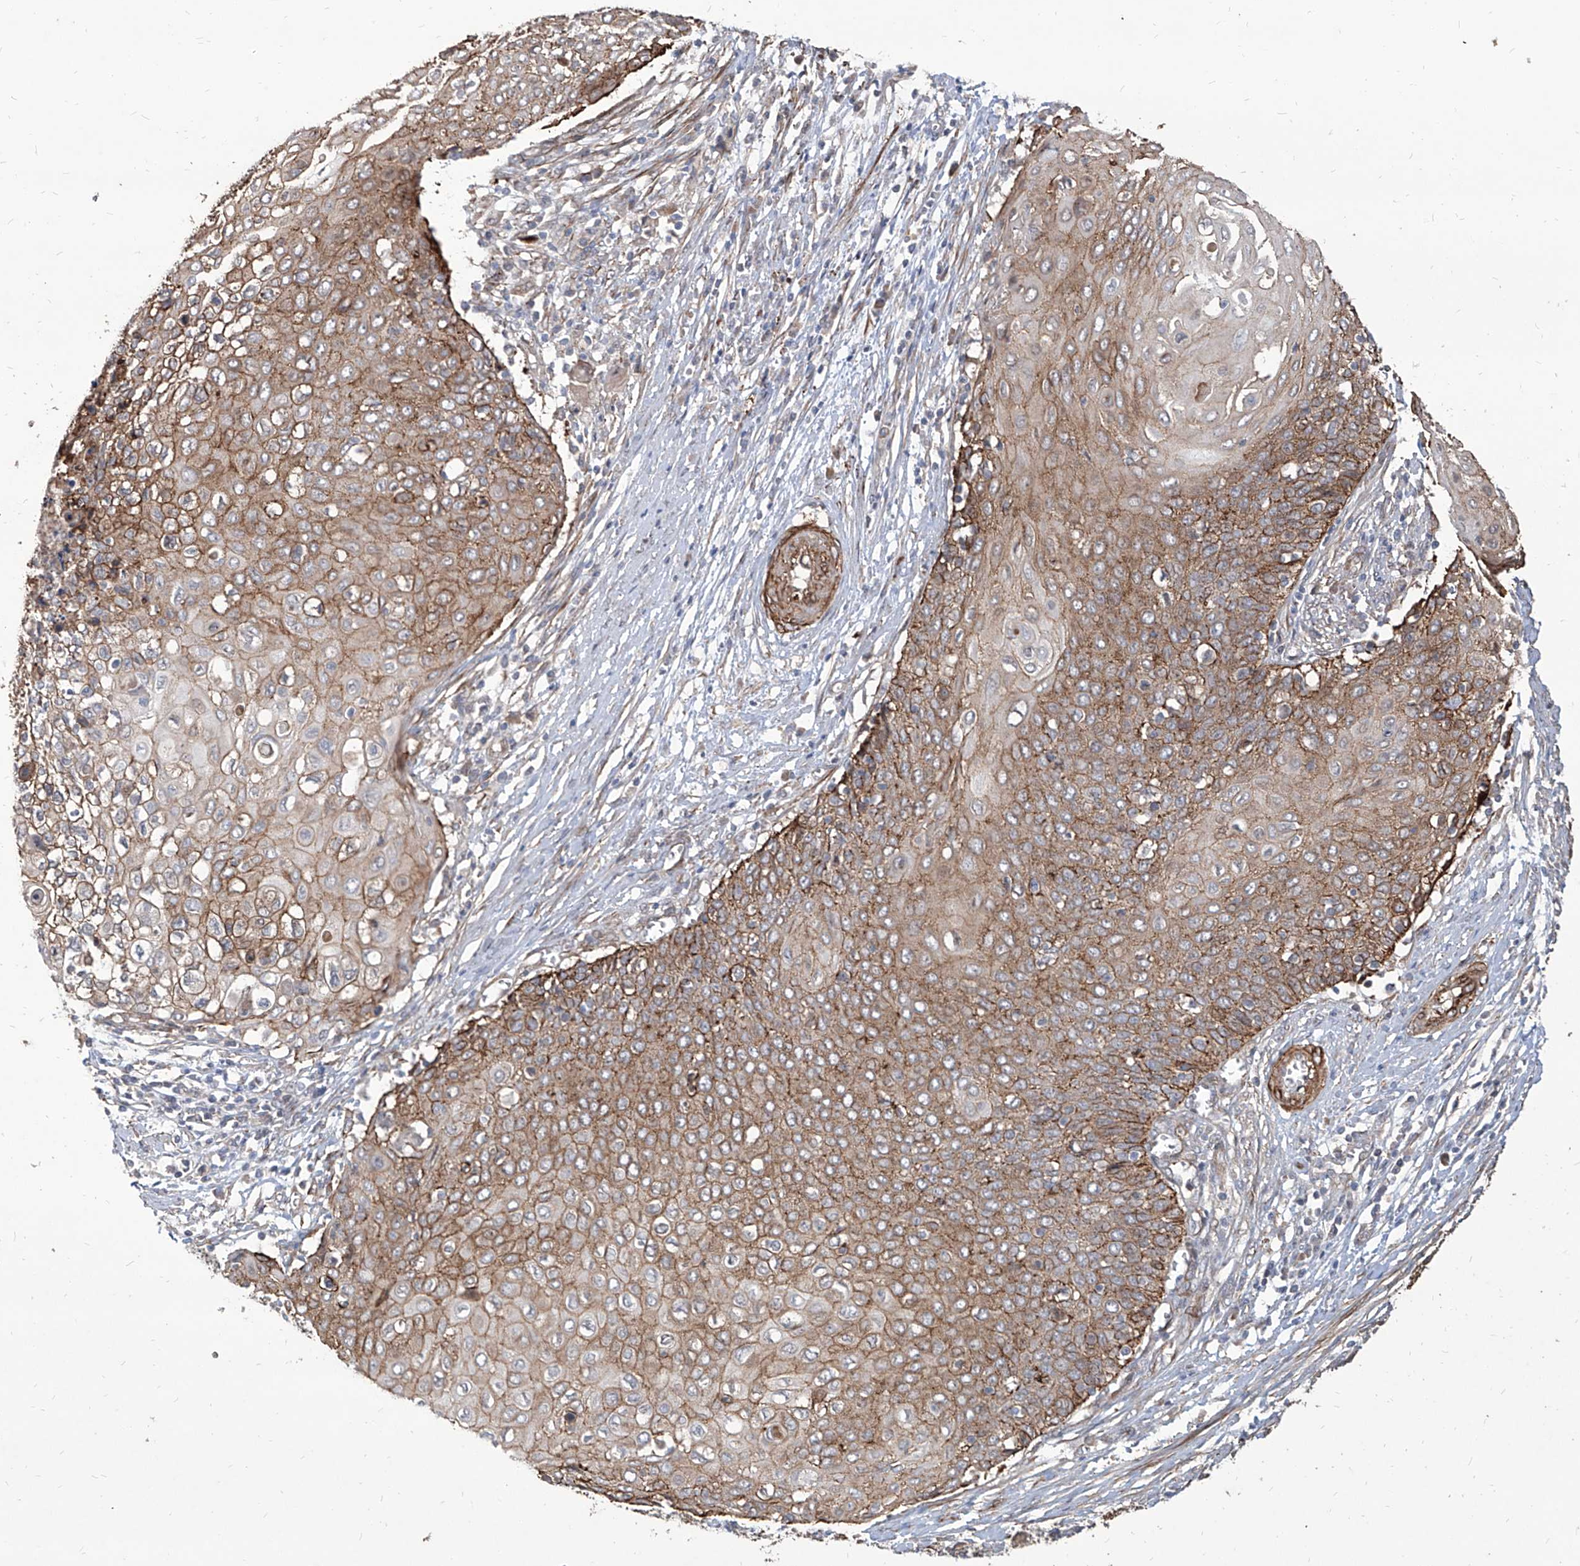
{"staining": {"intensity": "moderate", "quantity": ">75%", "location": "cytoplasmic/membranous"}, "tissue": "cervical cancer", "cell_type": "Tumor cells", "image_type": "cancer", "snomed": [{"axis": "morphology", "description": "Squamous cell carcinoma, NOS"}, {"axis": "topography", "description": "Cervix"}], "caption": "Moderate cytoplasmic/membranous expression is appreciated in about >75% of tumor cells in cervical squamous cell carcinoma. The protein is stained brown, and the nuclei are stained in blue (DAB IHC with brightfield microscopy, high magnification).", "gene": "FAM83B", "patient": {"sex": "female", "age": 39}}